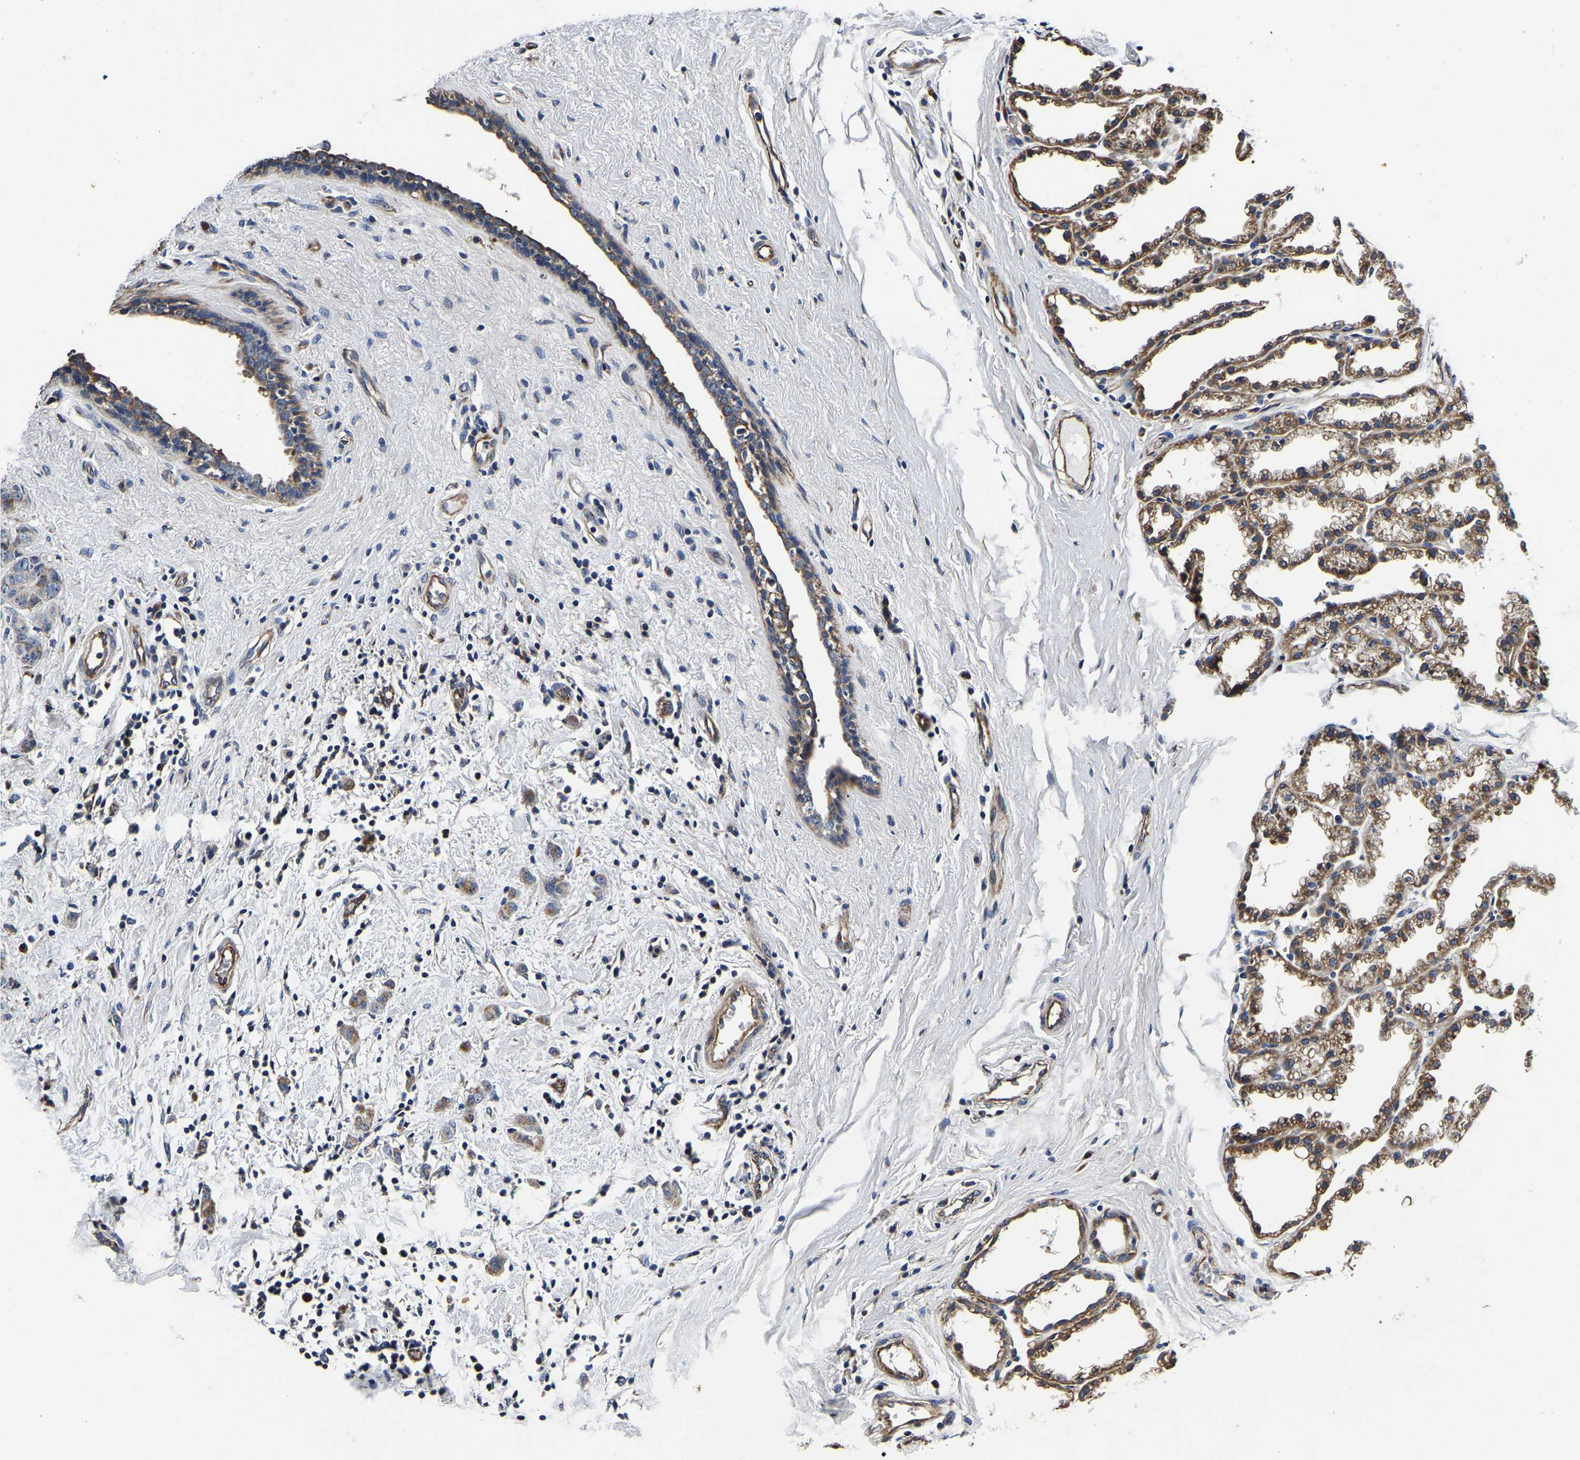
{"staining": {"intensity": "moderate", "quantity": ">75%", "location": "cytoplasmic/membranous"}, "tissue": "breast cancer", "cell_type": "Tumor cells", "image_type": "cancer", "snomed": [{"axis": "morphology", "description": "Normal tissue, NOS"}, {"axis": "morphology", "description": "Duct carcinoma"}, {"axis": "topography", "description": "Breast"}], "caption": "The image shows staining of breast cancer, revealing moderate cytoplasmic/membranous protein positivity (brown color) within tumor cells.", "gene": "KCTD17", "patient": {"sex": "female", "age": 40}}